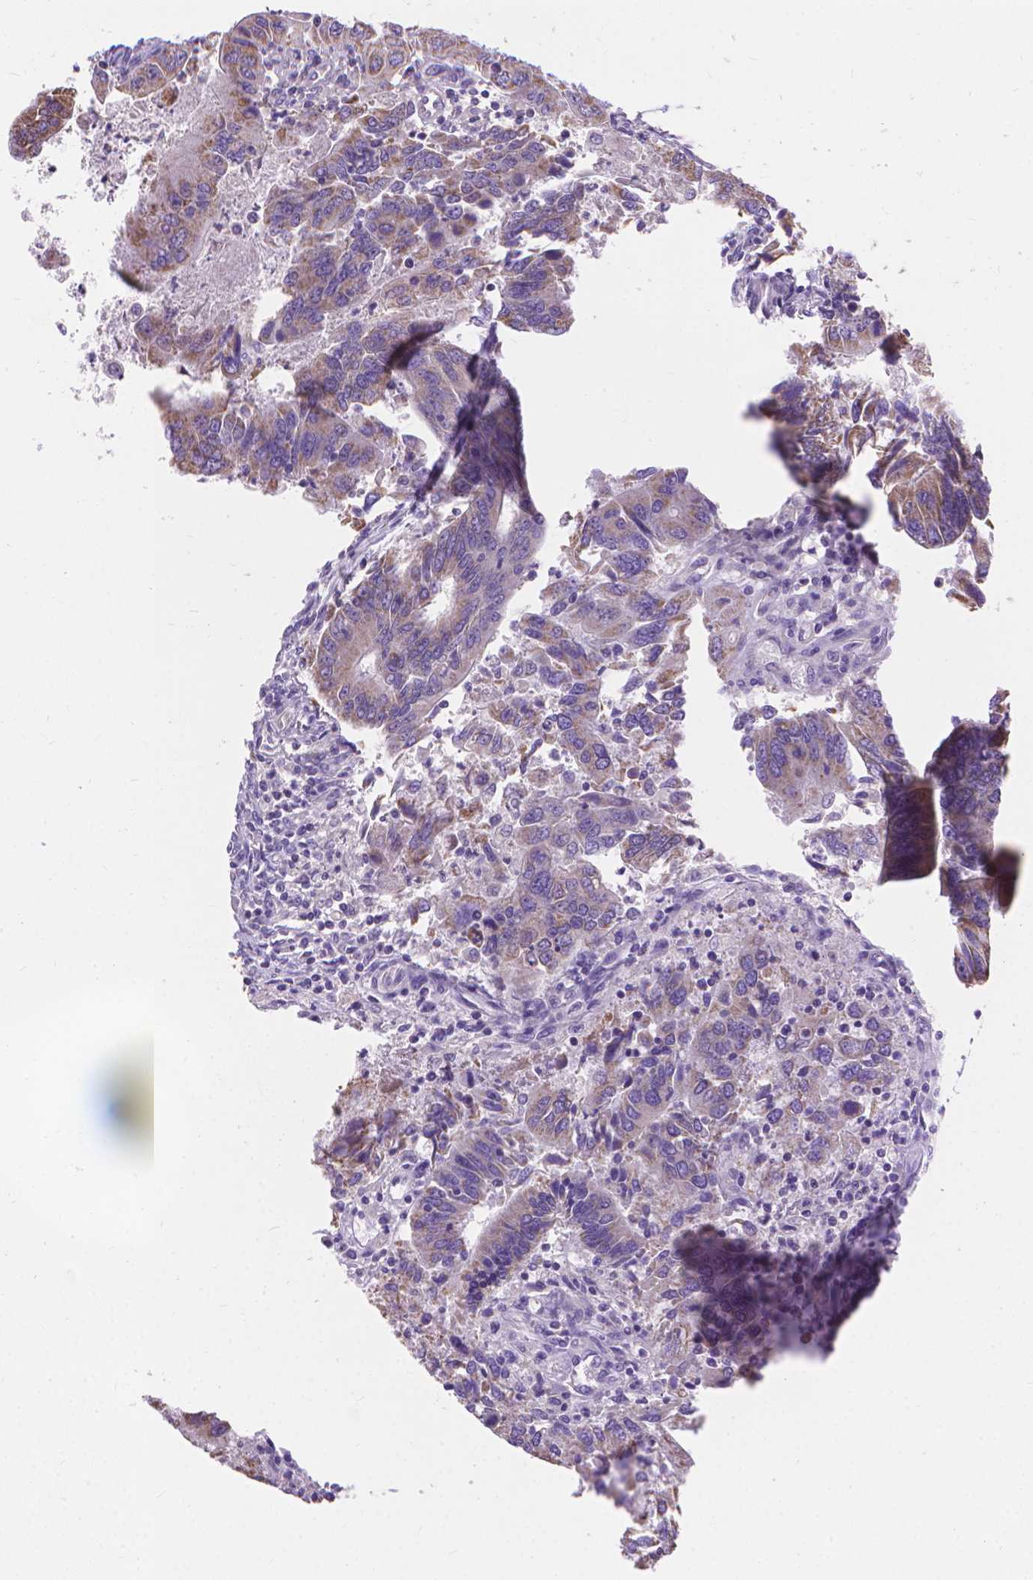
{"staining": {"intensity": "weak", "quantity": "25%-75%", "location": "cytoplasmic/membranous"}, "tissue": "colorectal cancer", "cell_type": "Tumor cells", "image_type": "cancer", "snomed": [{"axis": "morphology", "description": "Adenocarcinoma, NOS"}, {"axis": "topography", "description": "Colon"}], "caption": "Immunohistochemical staining of adenocarcinoma (colorectal) exhibits weak cytoplasmic/membranous protein positivity in approximately 25%-75% of tumor cells.", "gene": "SYN1", "patient": {"sex": "female", "age": 67}}